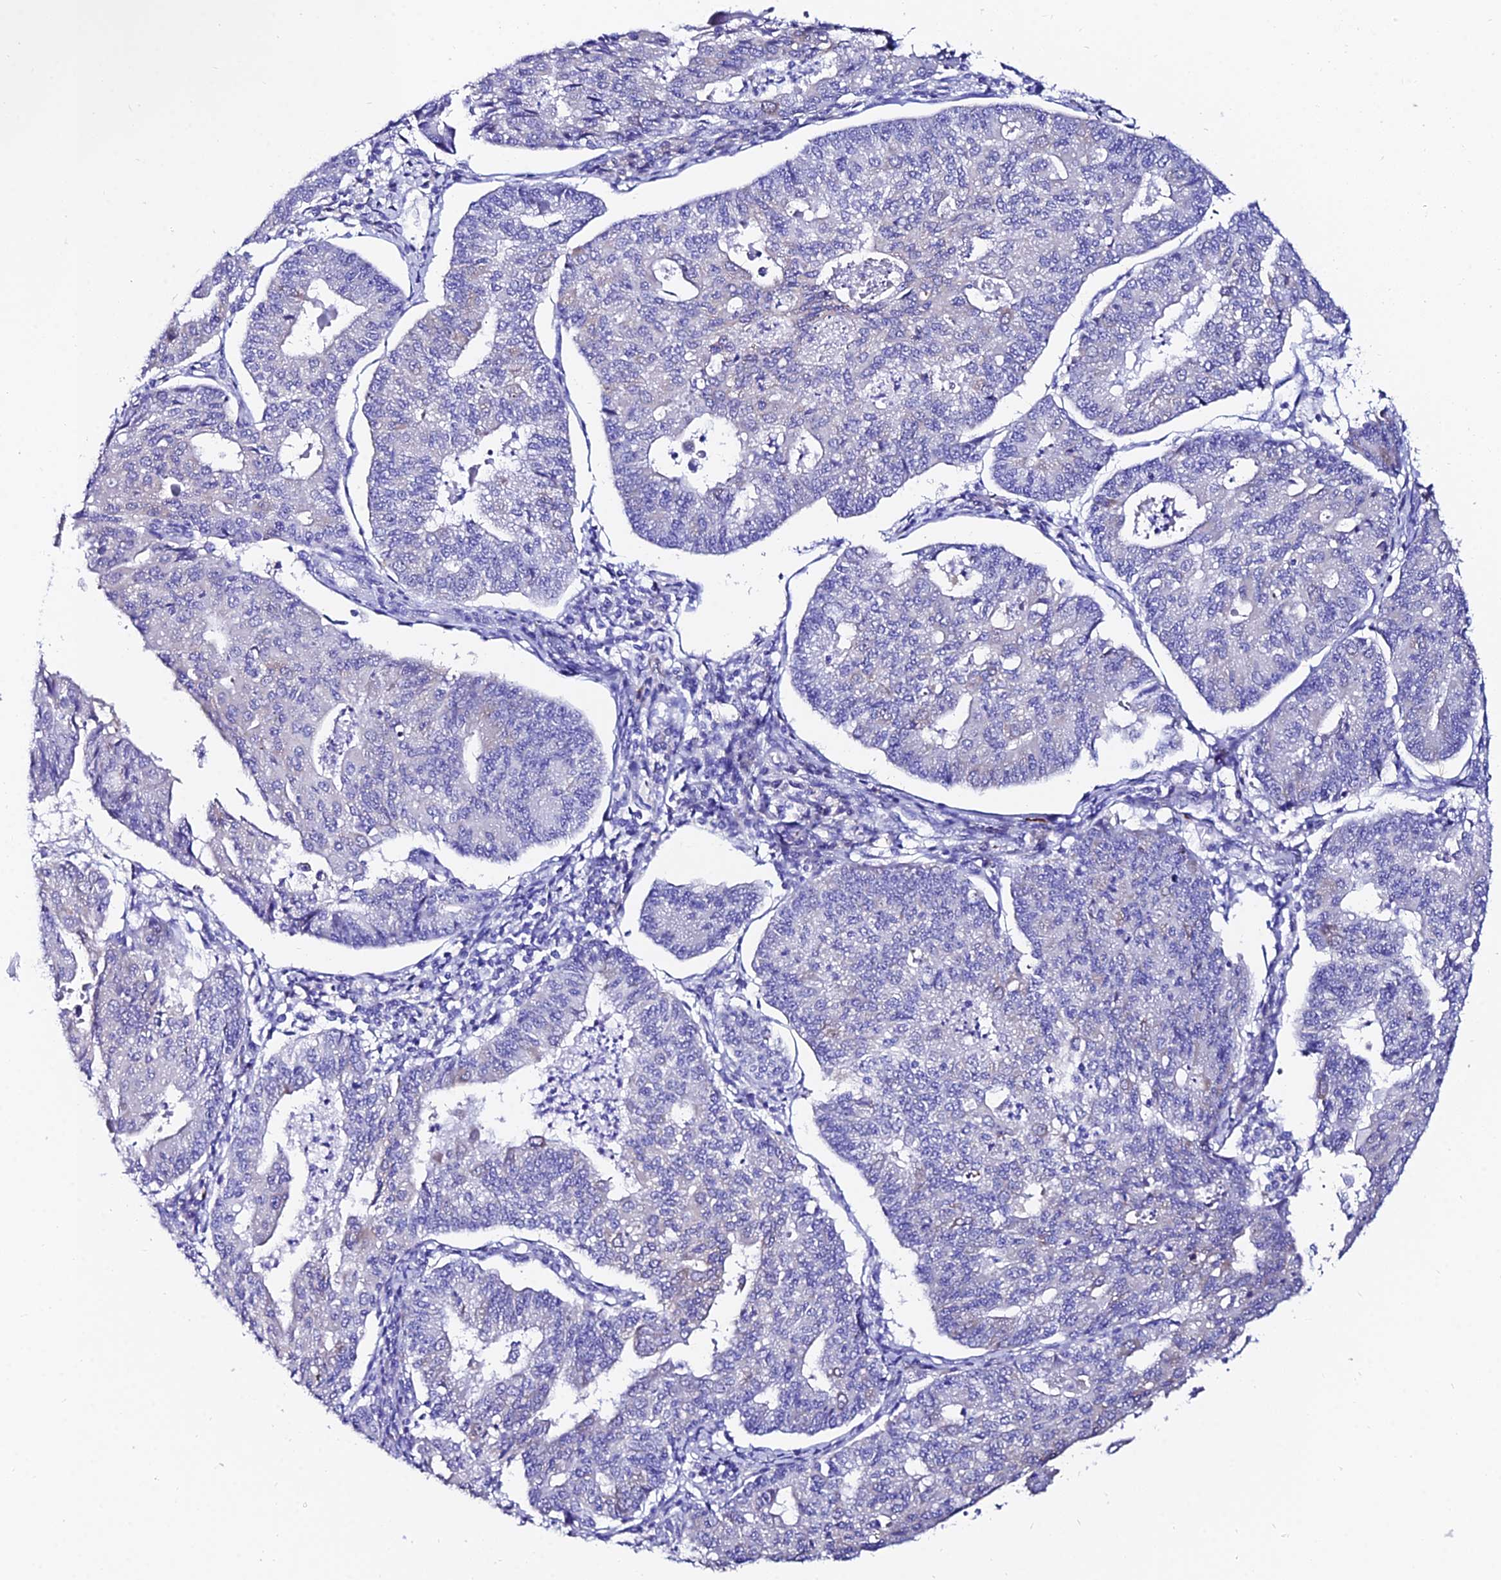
{"staining": {"intensity": "negative", "quantity": "none", "location": "none"}, "tissue": "endometrial cancer", "cell_type": "Tumor cells", "image_type": "cancer", "snomed": [{"axis": "morphology", "description": "Adenocarcinoma, NOS"}, {"axis": "topography", "description": "Endometrium"}], "caption": "There is no significant positivity in tumor cells of endometrial cancer (adenocarcinoma).", "gene": "CEP41", "patient": {"sex": "female", "age": 56}}